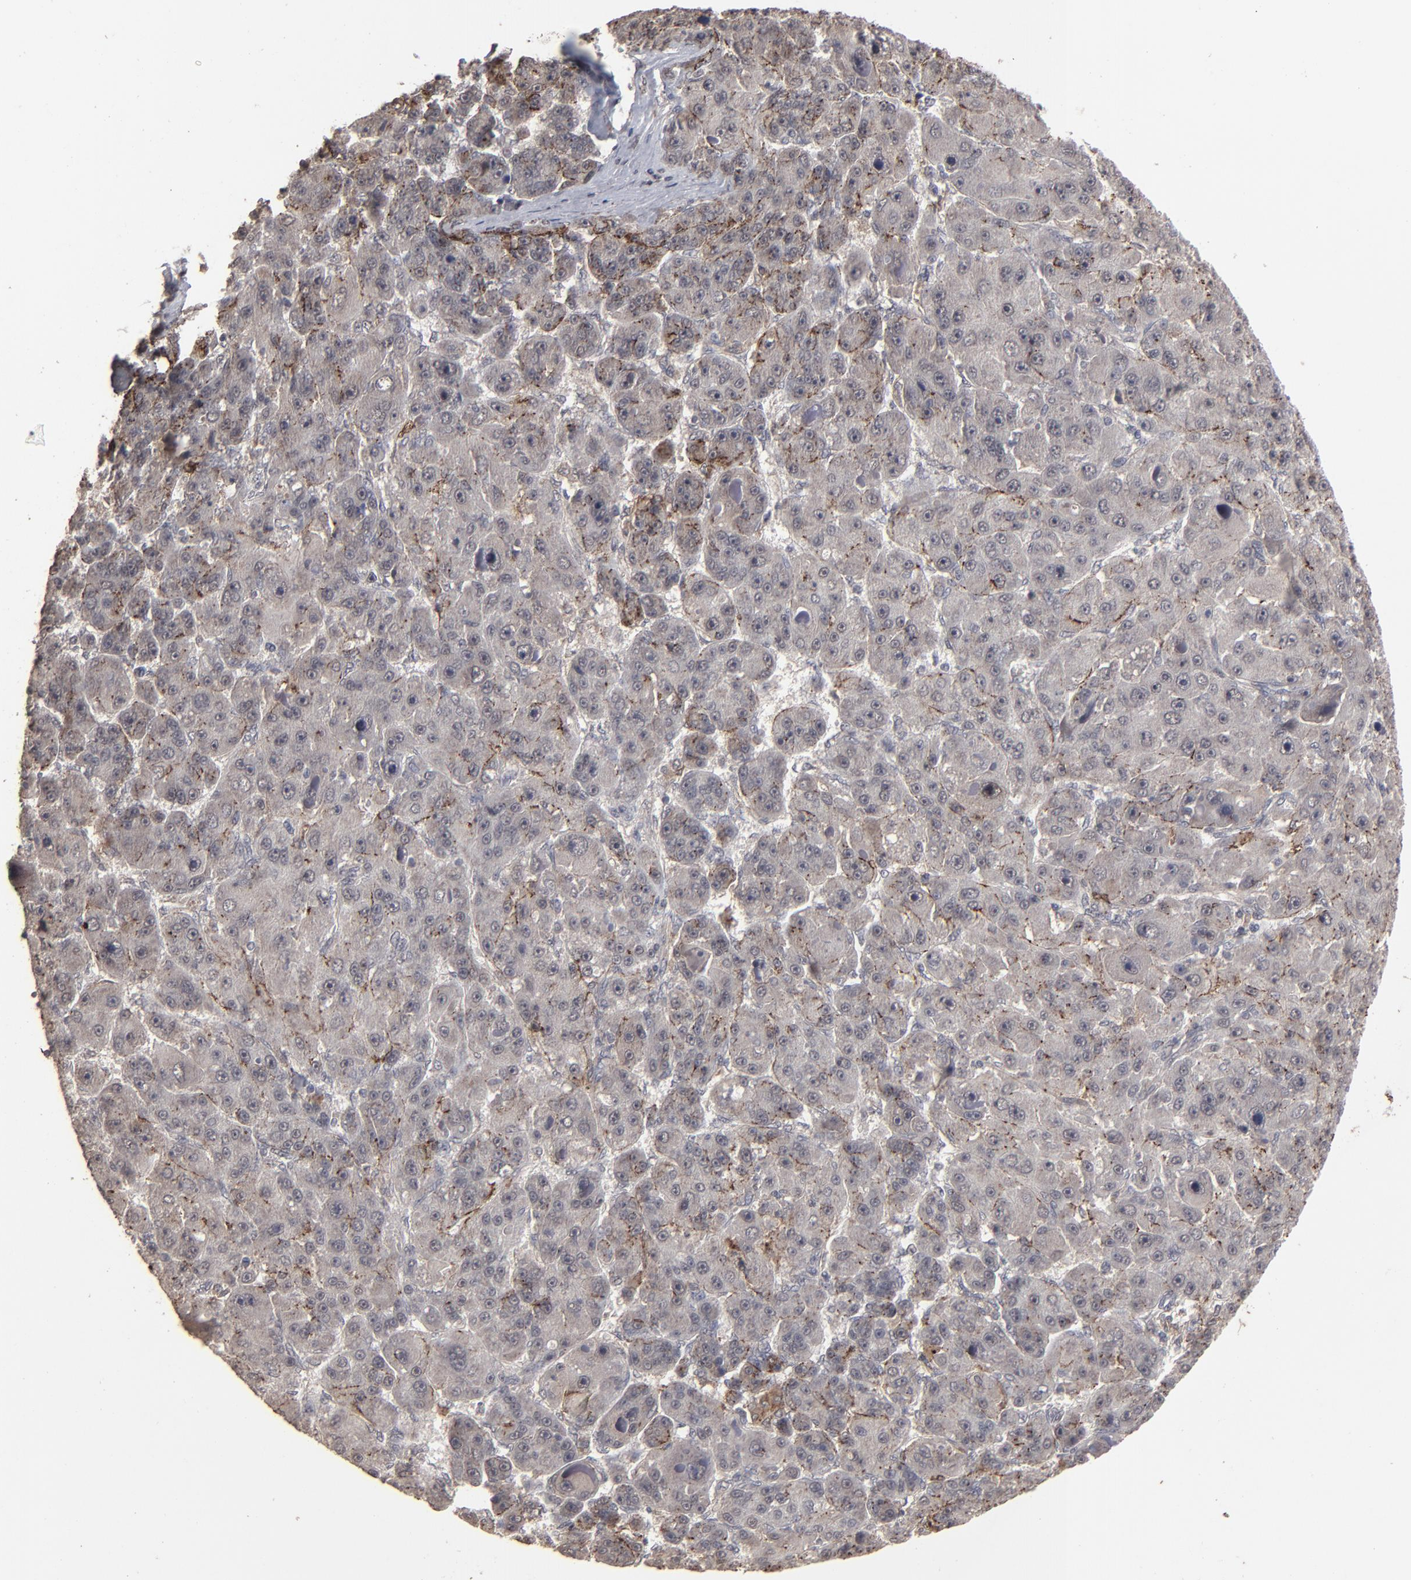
{"staining": {"intensity": "weak", "quantity": ">75%", "location": "cytoplasmic/membranous"}, "tissue": "liver cancer", "cell_type": "Tumor cells", "image_type": "cancer", "snomed": [{"axis": "morphology", "description": "Carcinoma, Hepatocellular, NOS"}, {"axis": "topography", "description": "Liver"}], "caption": "IHC histopathology image of neoplastic tissue: liver hepatocellular carcinoma stained using immunohistochemistry demonstrates low levels of weak protein expression localized specifically in the cytoplasmic/membranous of tumor cells, appearing as a cytoplasmic/membranous brown color.", "gene": "SLC22A17", "patient": {"sex": "male", "age": 76}}